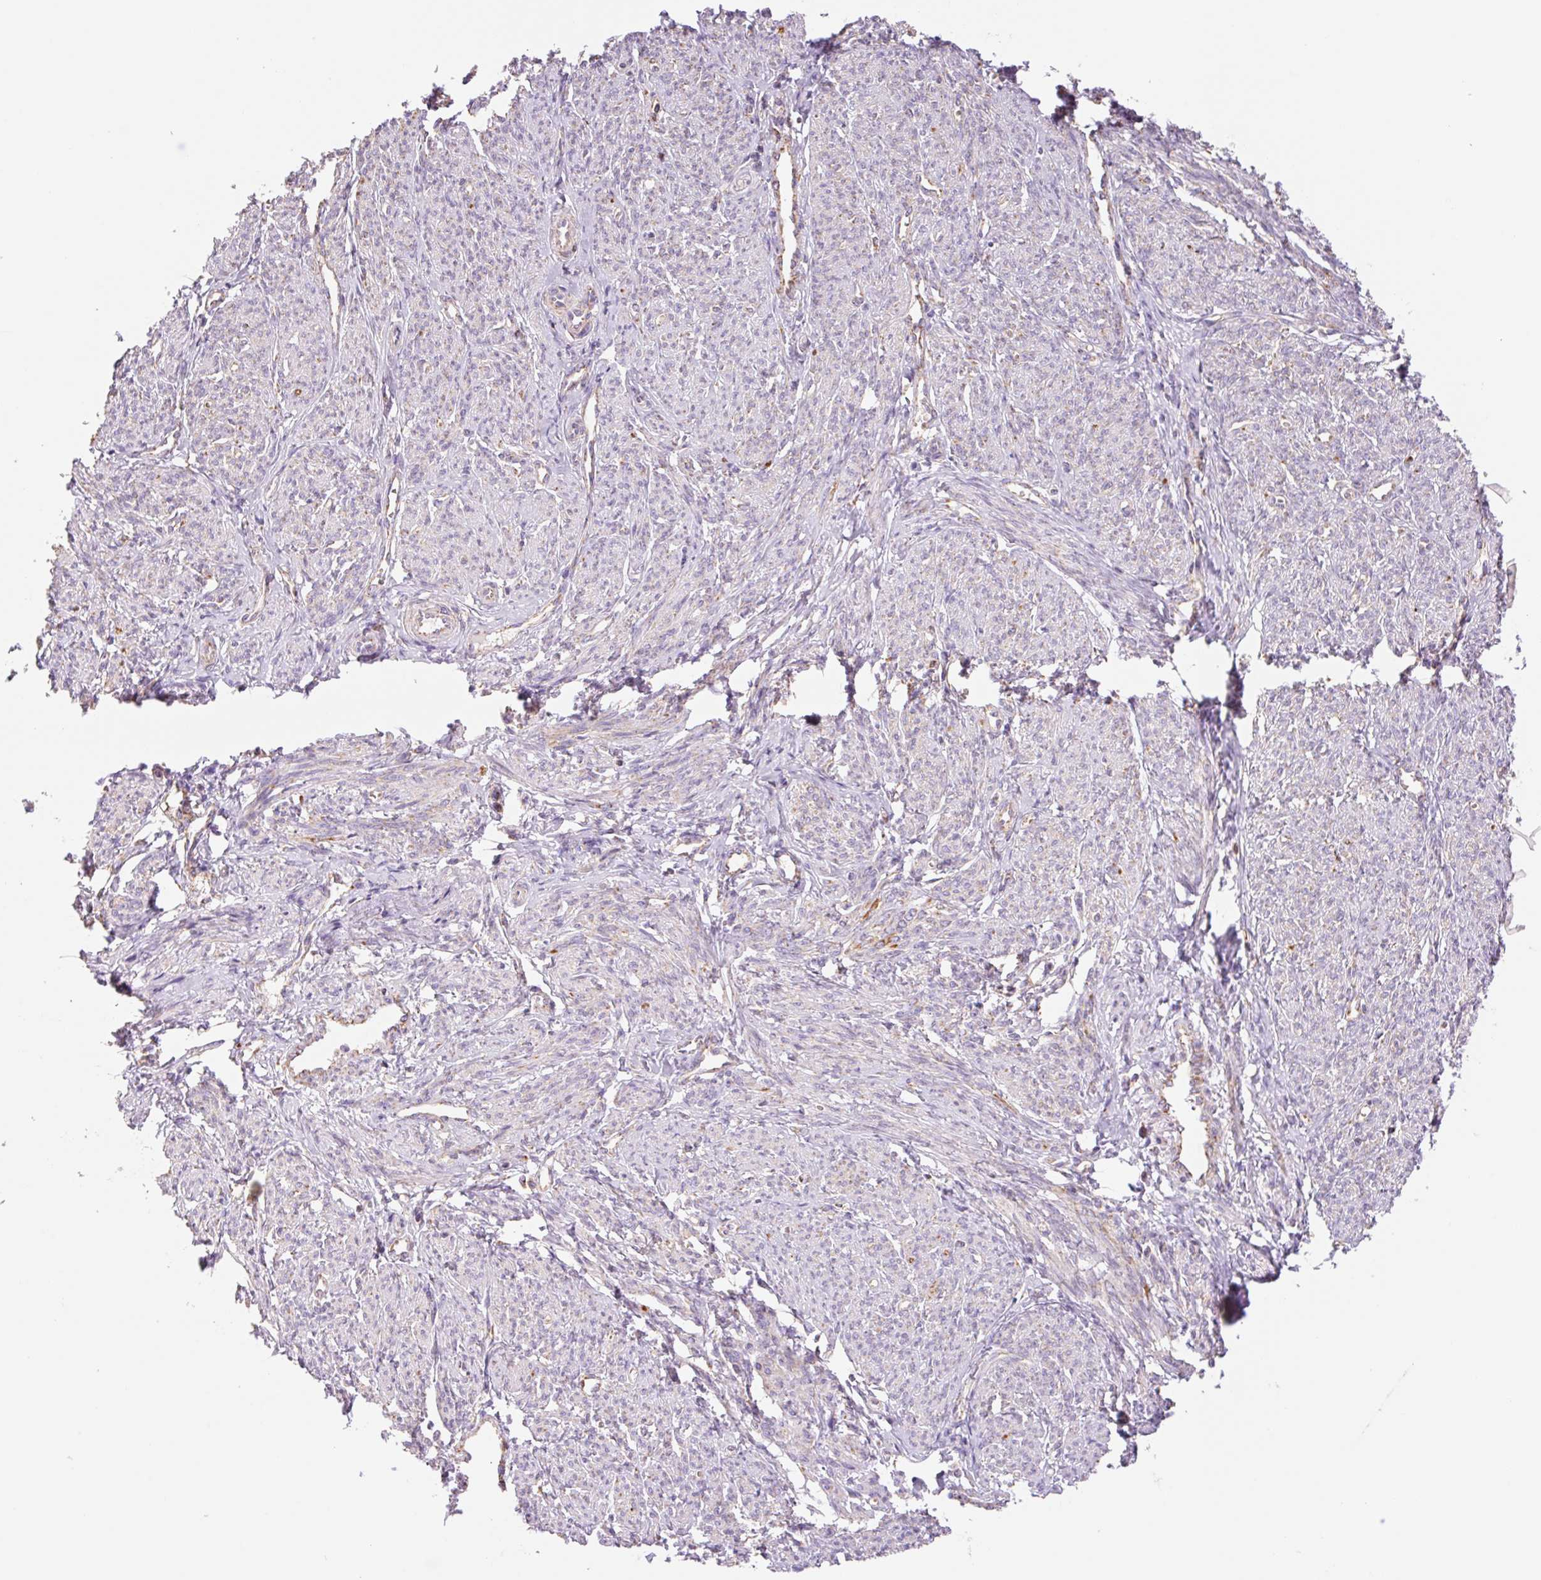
{"staining": {"intensity": "weak", "quantity": "<25%", "location": "cytoplasmic/membranous"}, "tissue": "smooth muscle", "cell_type": "Smooth muscle cells", "image_type": "normal", "snomed": [{"axis": "morphology", "description": "Normal tissue, NOS"}, {"axis": "topography", "description": "Smooth muscle"}], "caption": "This photomicrograph is of benign smooth muscle stained with immunohistochemistry (IHC) to label a protein in brown with the nuclei are counter-stained blue. There is no positivity in smooth muscle cells. The staining was performed using DAB to visualize the protein expression in brown, while the nuclei were stained in blue with hematoxylin (Magnification: 20x).", "gene": "GOSR2", "patient": {"sex": "female", "age": 65}}